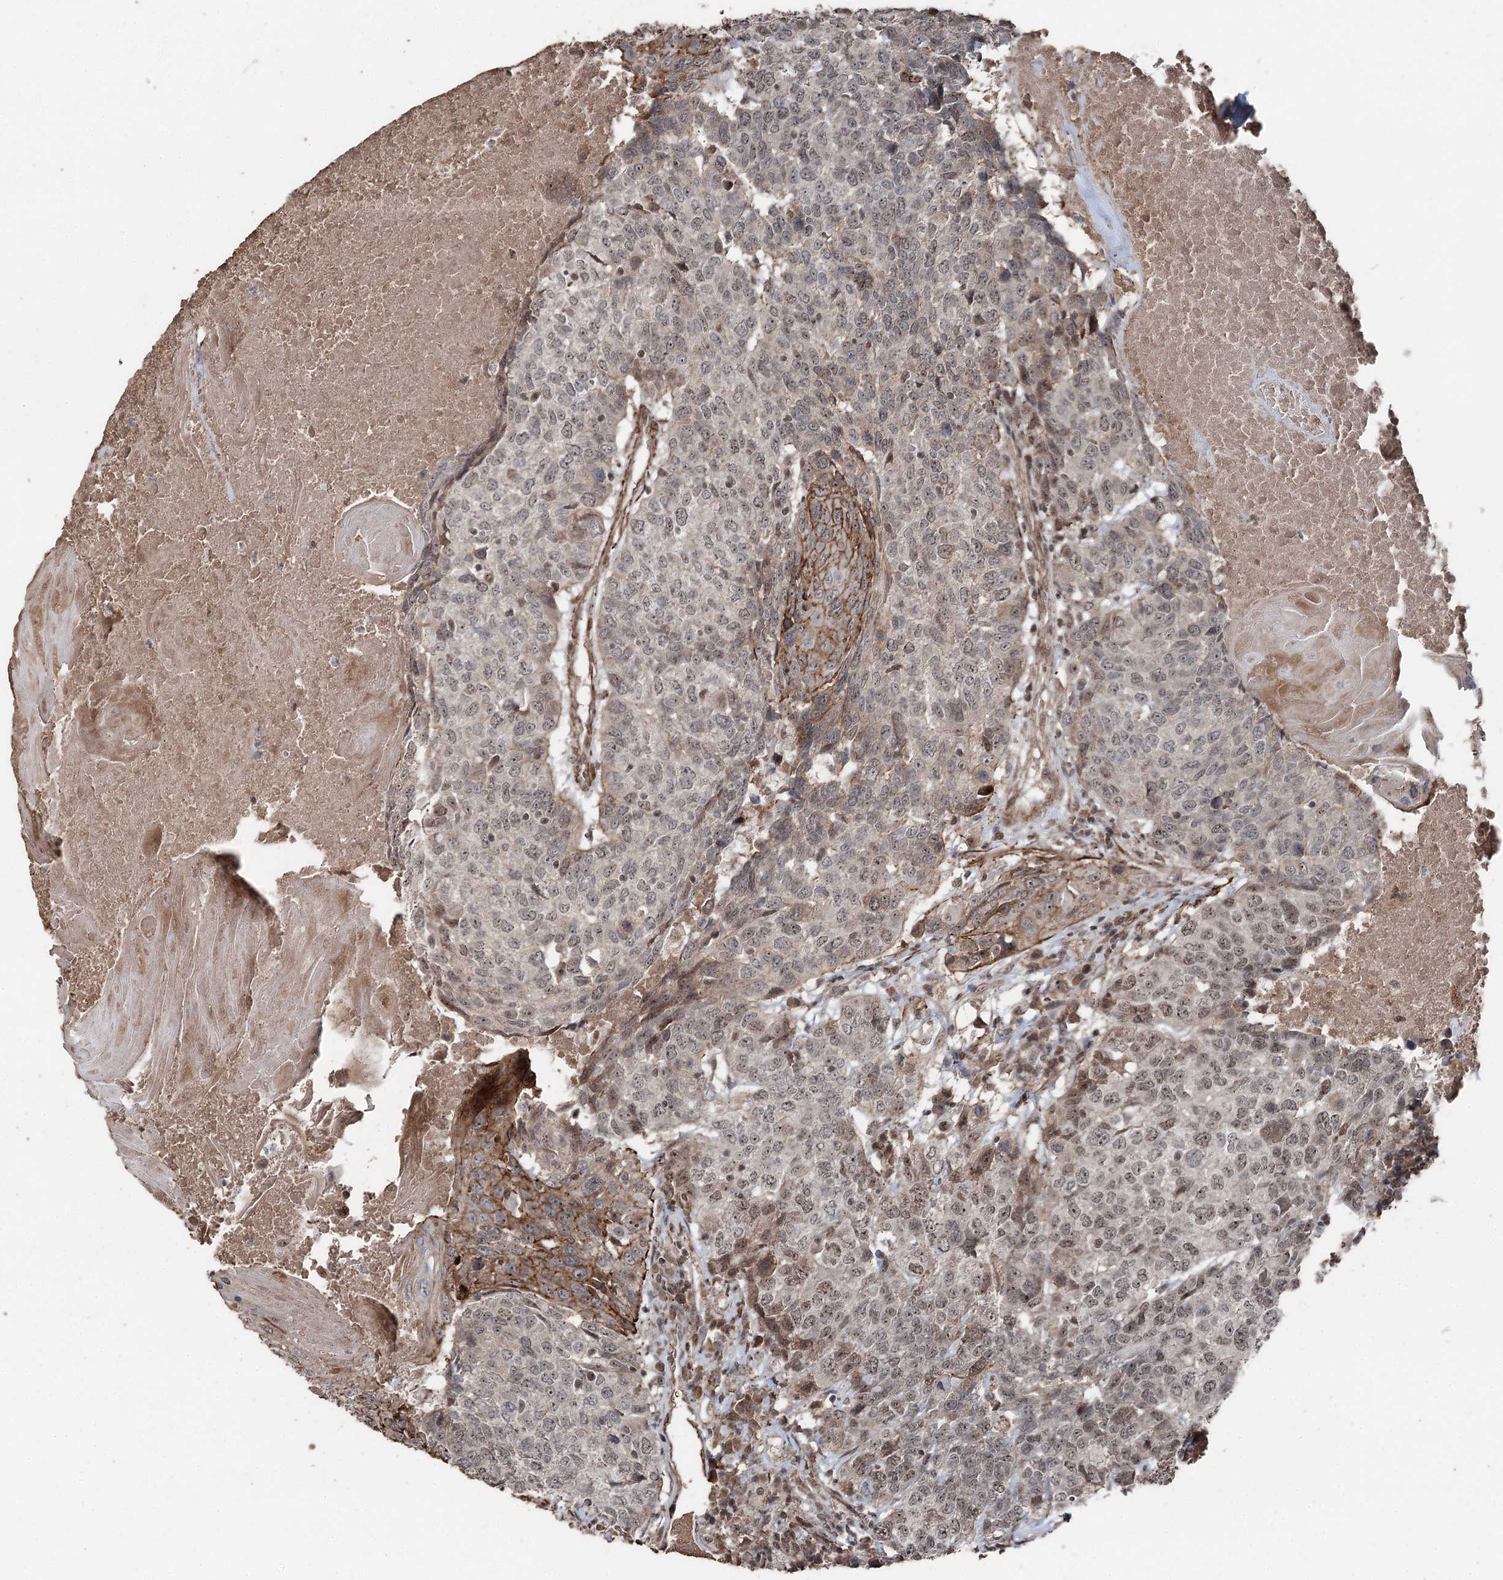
{"staining": {"intensity": "moderate", "quantity": "25%-75%", "location": "cytoplasmic/membranous,nuclear"}, "tissue": "head and neck cancer", "cell_type": "Tumor cells", "image_type": "cancer", "snomed": [{"axis": "morphology", "description": "Squamous cell carcinoma, NOS"}, {"axis": "topography", "description": "Head-Neck"}], "caption": "Immunohistochemical staining of human head and neck squamous cell carcinoma reveals medium levels of moderate cytoplasmic/membranous and nuclear staining in about 25%-75% of tumor cells. (brown staining indicates protein expression, while blue staining denotes nuclei).", "gene": "CCDC82", "patient": {"sex": "male", "age": 66}}